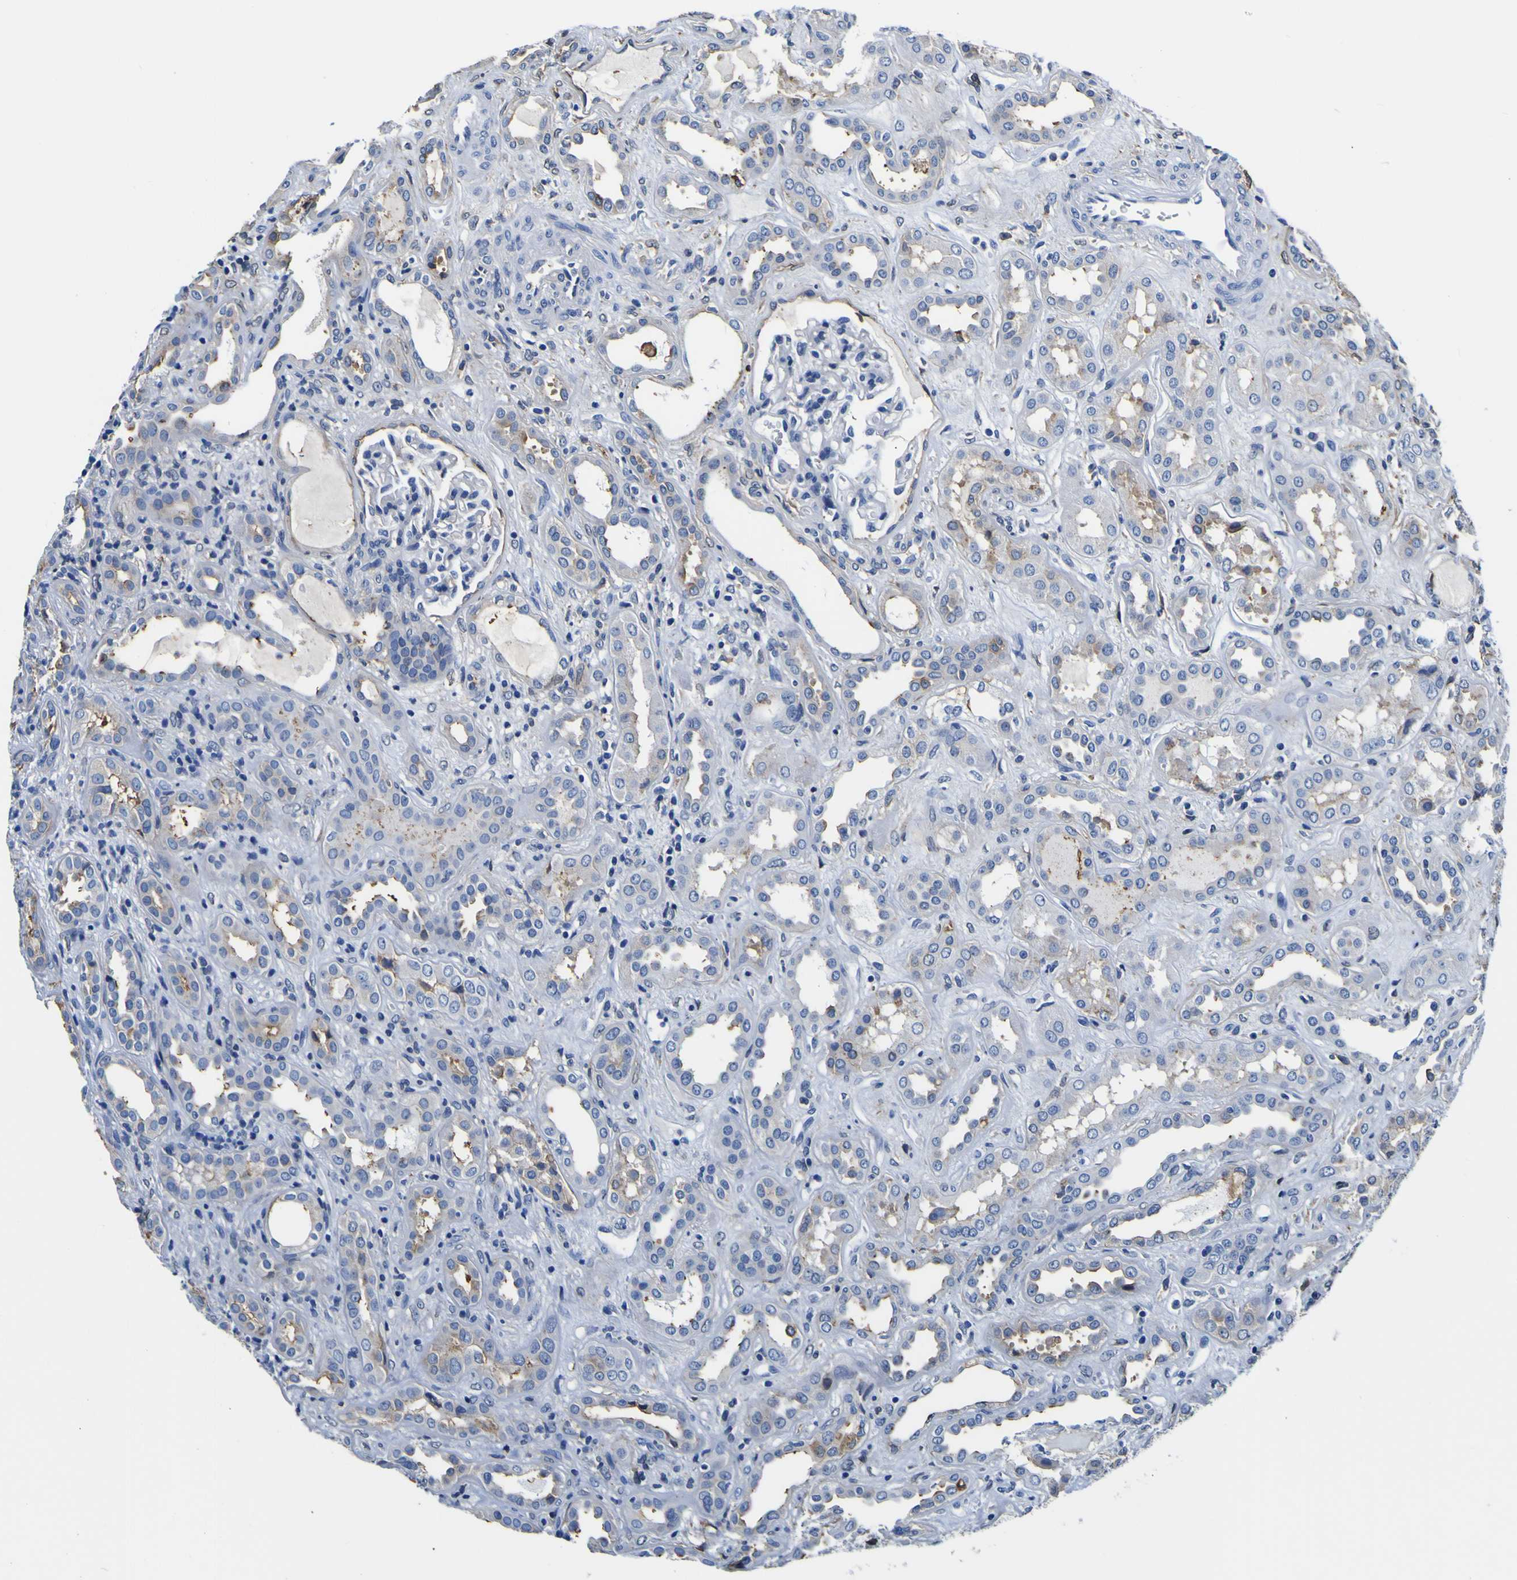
{"staining": {"intensity": "moderate", "quantity": "<25%", "location": "cytoplasmic/membranous"}, "tissue": "kidney", "cell_type": "Cells in glomeruli", "image_type": "normal", "snomed": [{"axis": "morphology", "description": "Normal tissue, NOS"}, {"axis": "topography", "description": "Kidney"}], "caption": "Immunohistochemistry (IHC) of unremarkable kidney displays low levels of moderate cytoplasmic/membranous staining in approximately <25% of cells in glomeruli.", "gene": "PXDN", "patient": {"sex": "male", "age": 59}}